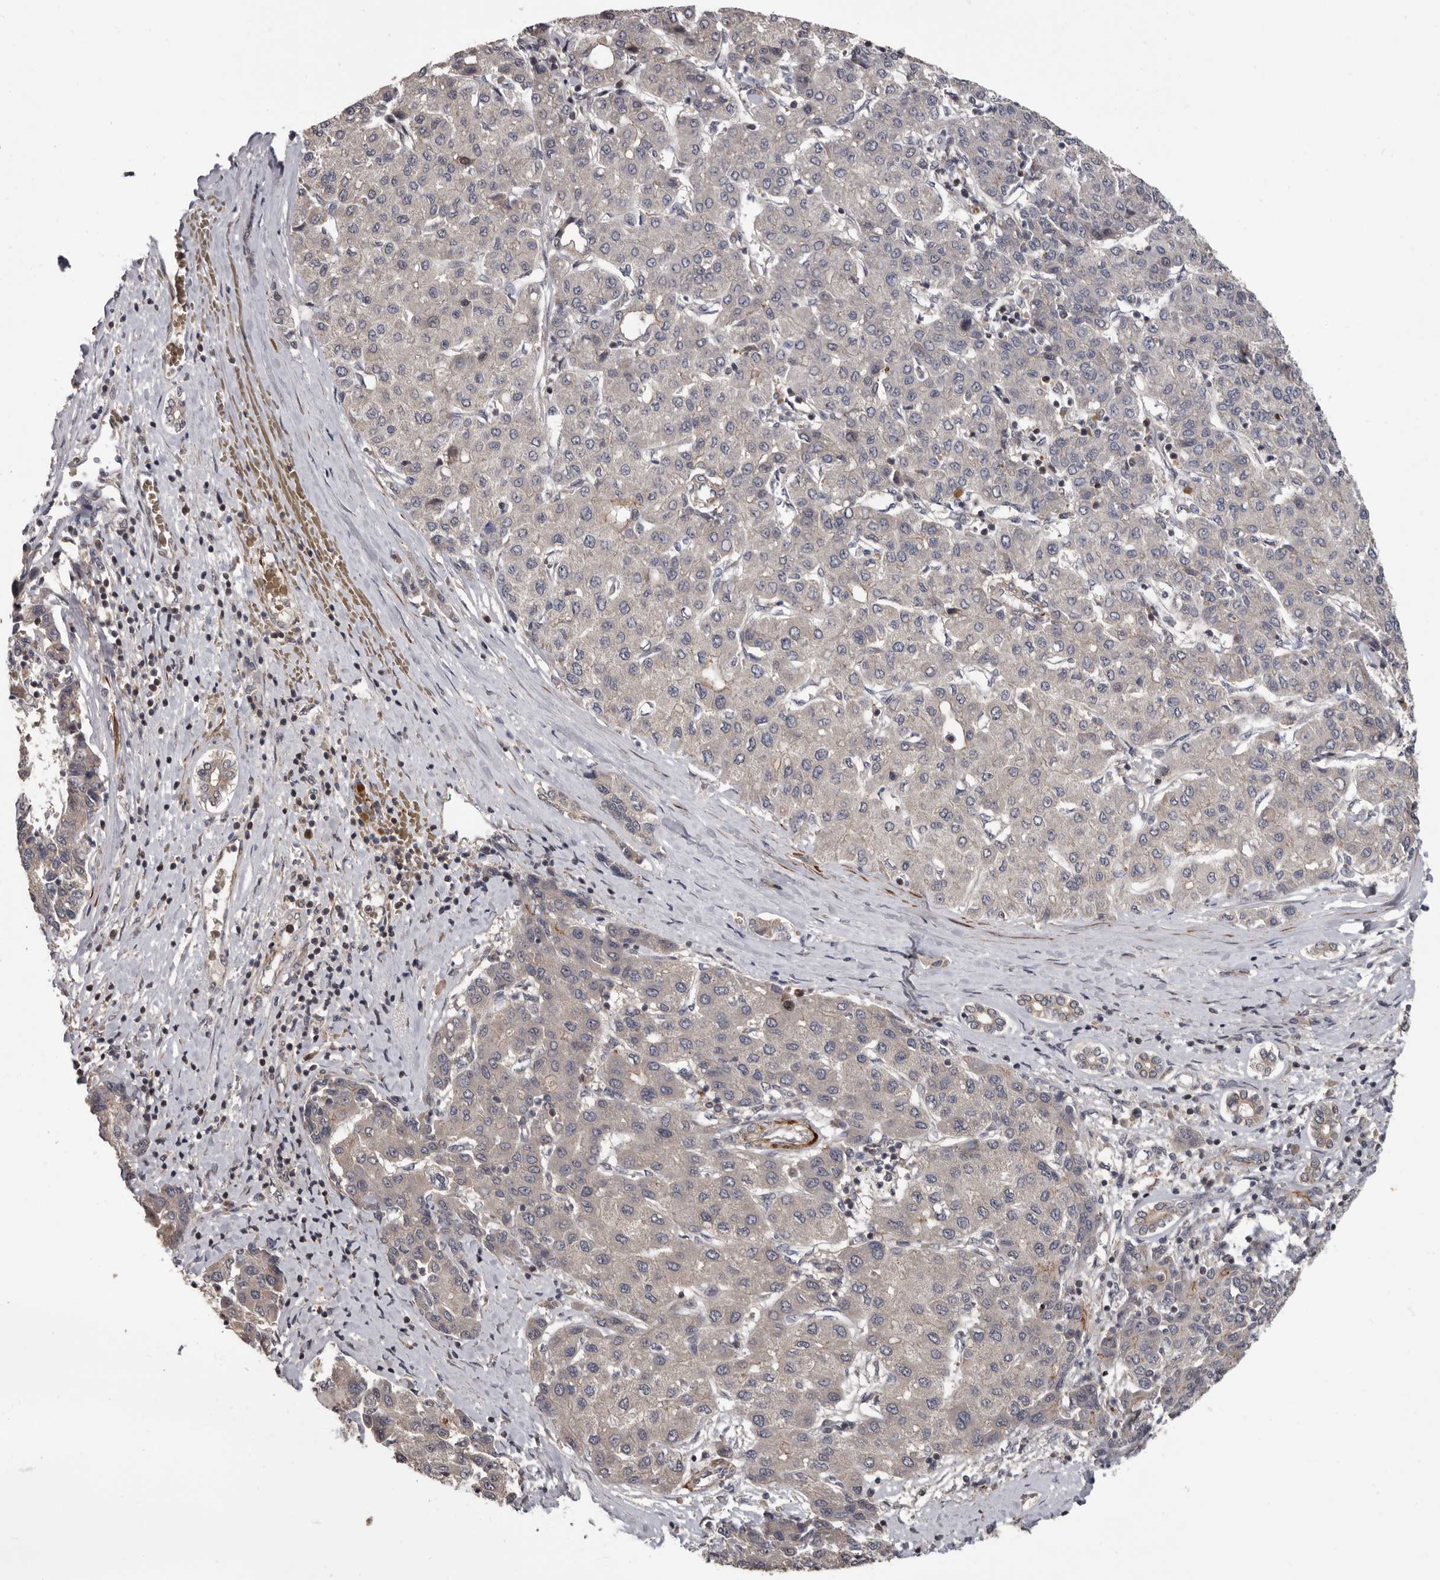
{"staining": {"intensity": "negative", "quantity": "none", "location": "none"}, "tissue": "liver cancer", "cell_type": "Tumor cells", "image_type": "cancer", "snomed": [{"axis": "morphology", "description": "Carcinoma, Hepatocellular, NOS"}, {"axis": "topography", "description": "Liver"}], "caption": "A high-resolution photomicrograph shows immunohistochemistry (IHC) staining of liver cancer, which shows no significant staining in tumor cells. The staining is performed using DAB (3,3'-diaminobenzidine) brown chromogen with nuclei counter-stained in using hematoxylin.", "gene": "FGFR4", "patient": {"sex": "male", "age": 65}}